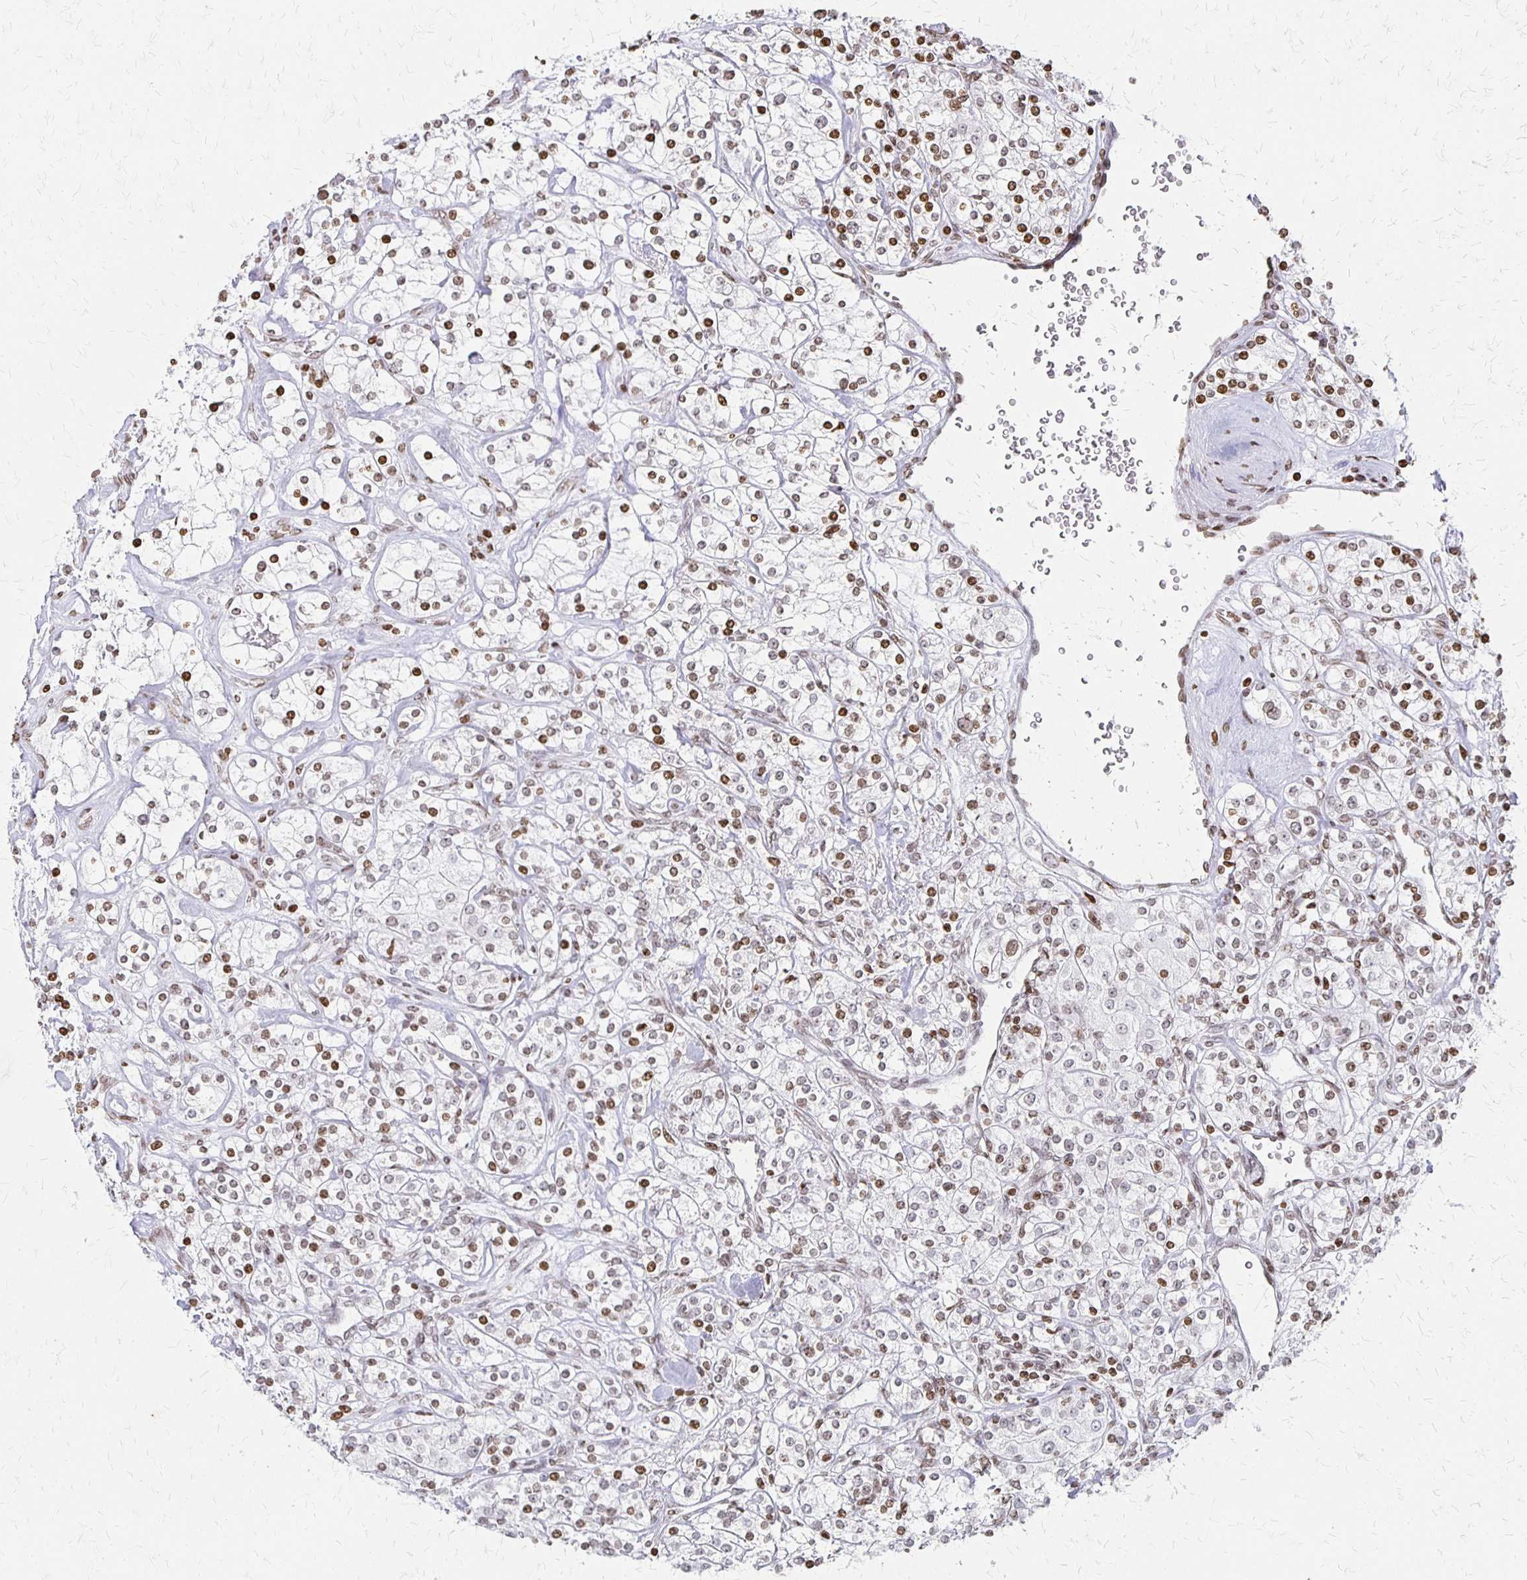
{"staining": {"intensity": "moderate", "quantity": ">75%", "location": "nuclear"}, "tissue": "renal cancer", "cell_type": "Tumor cells", "image_type": "cancer", "snomed": [{"axis": "morphology", "description": "Adenocarcinoma, NOS"}, {"axis": "topography", "description": "Kidney"}], "caption": "Protein analysis of renal cancer tissue demonstrates moderate nuclear staining in about >75% of tumor cells. (IHC, brightfield microscopy, high magnification).", "gene": "ZNF280C", "patient": {"sex": "male", "age": 77}}